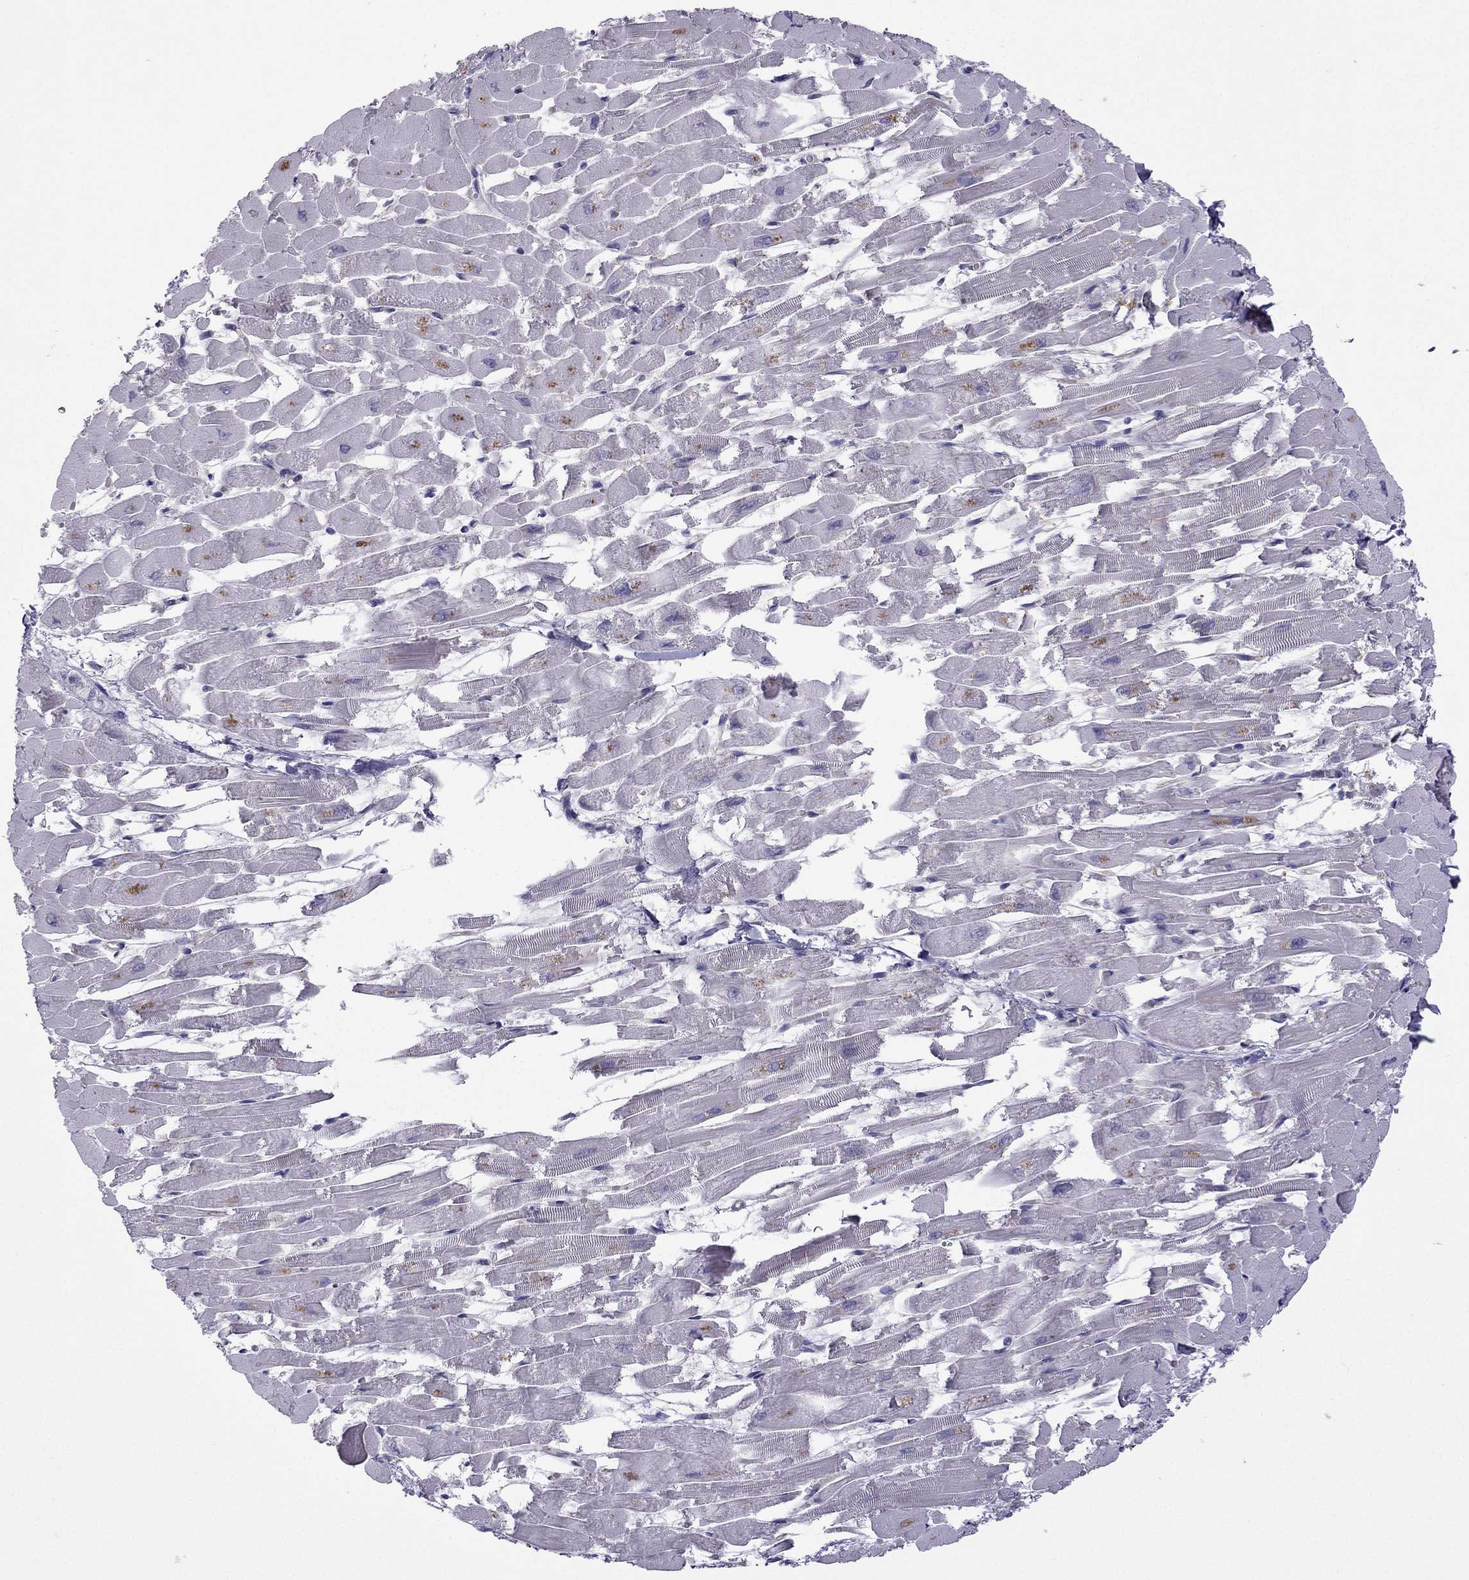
{"staining": {"intensity": "negative", "quantity": "none", "location": "none"}, "tissue": "heart muscle", "cell_type": "Cardiomyocytes", "image_type": "normal", "snomed": [{"axis": "morphology", "description": "Normal tissue, NOS"}, {"axis": "topography", "description": "Heart"}], "caption": "Immunohistochemical staining of unremarkable human heart muscle shows no significant positivity in cardiomyocytes.", "gene": "STOML3", "patient": {"sex": "female", "age": 52}}